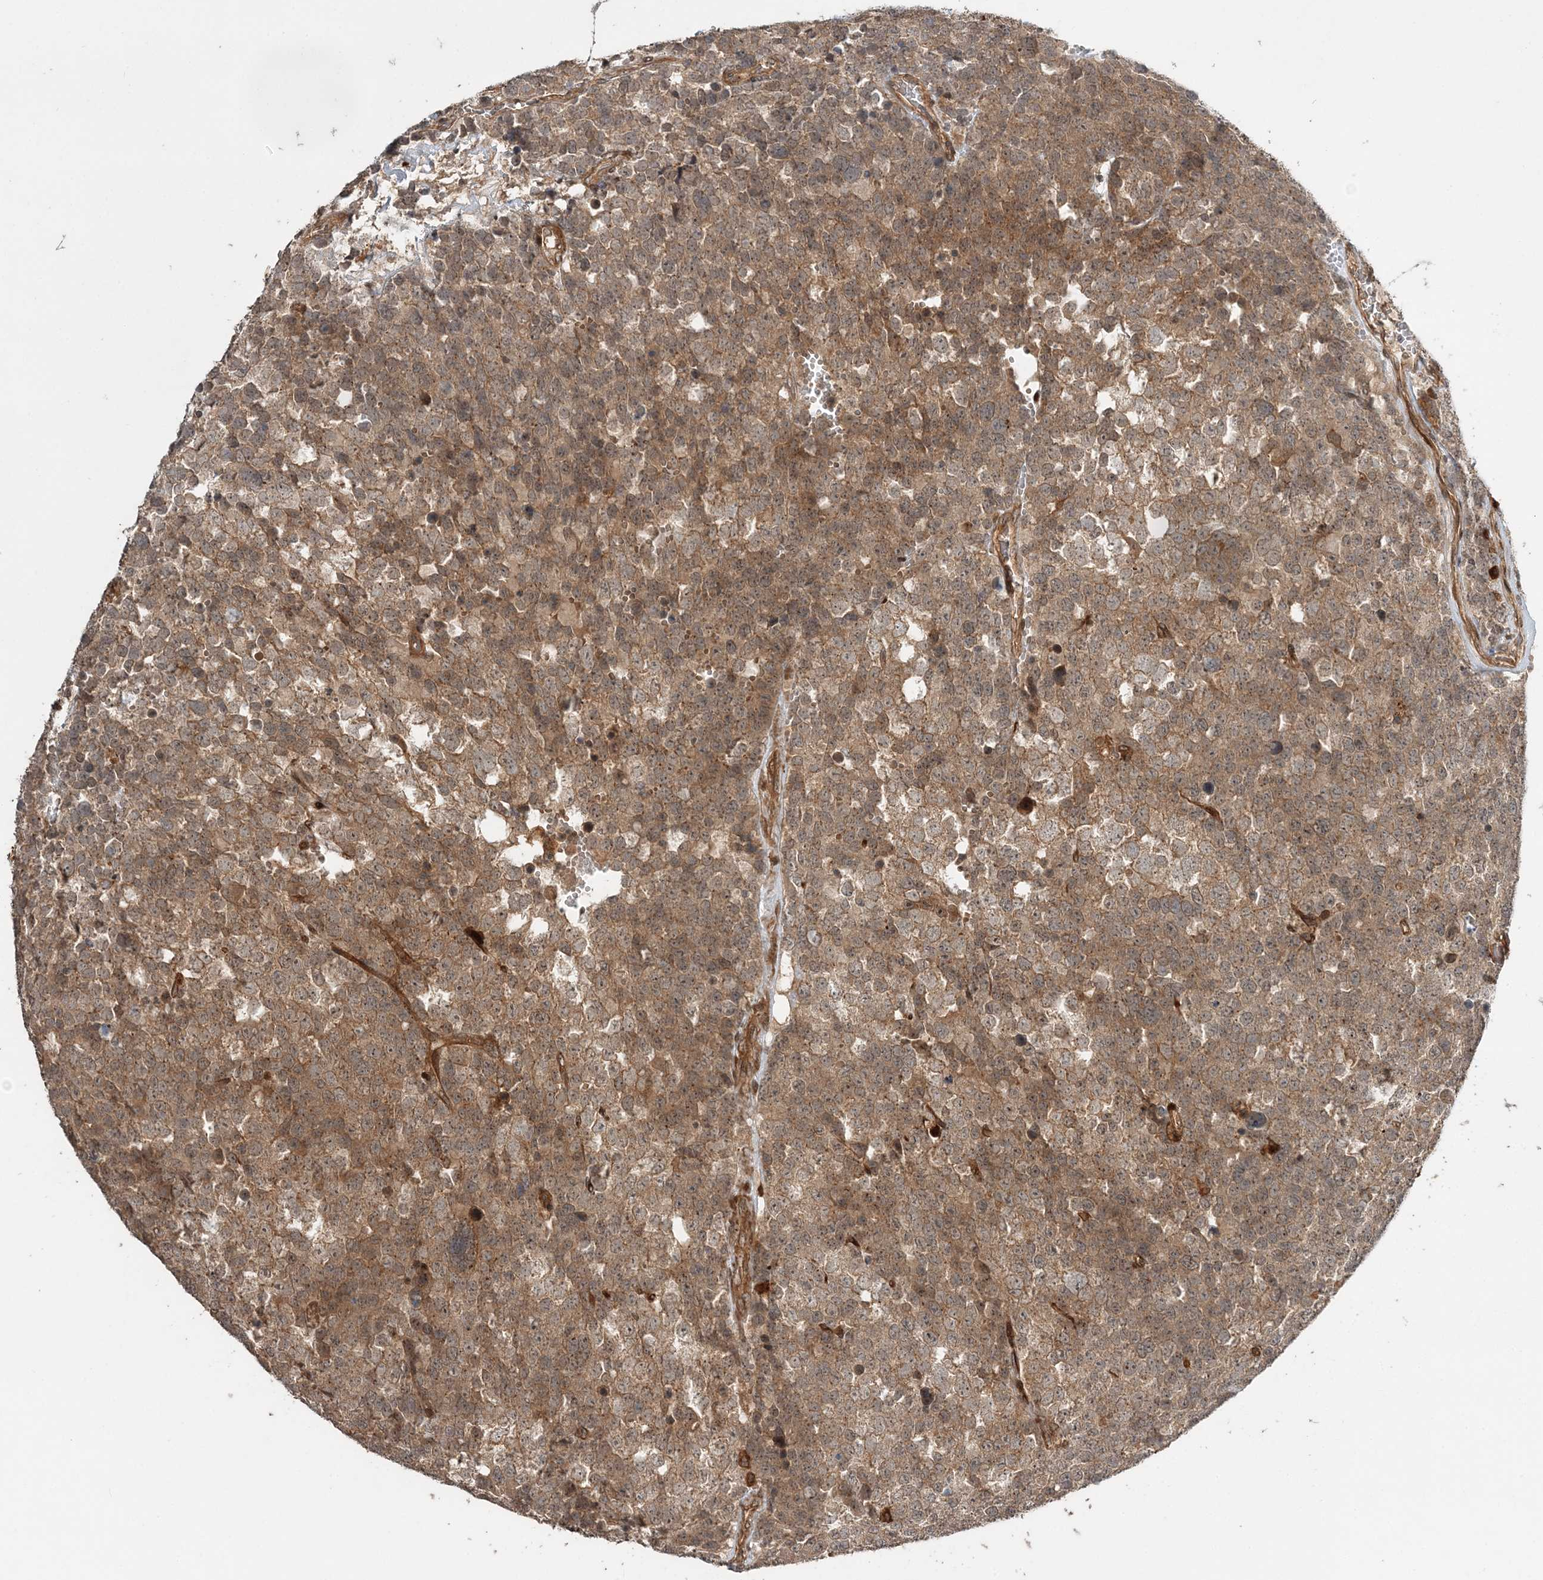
{"staining": {"intensity": "weak", "quantity": ">75%", "location": "cytoplasmic/membranous,nuclear"}, "tissue": "testis cancer", "cell_type": "Tumor cells", "image_type": "cancer", "snomed": [{"axis": "morphology", "description": "Seminoma, NOS"}, {"axis": "topography", "description": "Testis"}], "caption": "A brown stain labels weak cytoplasmic/membranous and nuclear staining of a protein in human testis cancer tumor cells.", "gene": "UBTD2", "patient": {"sex": "male", "age": 71}}